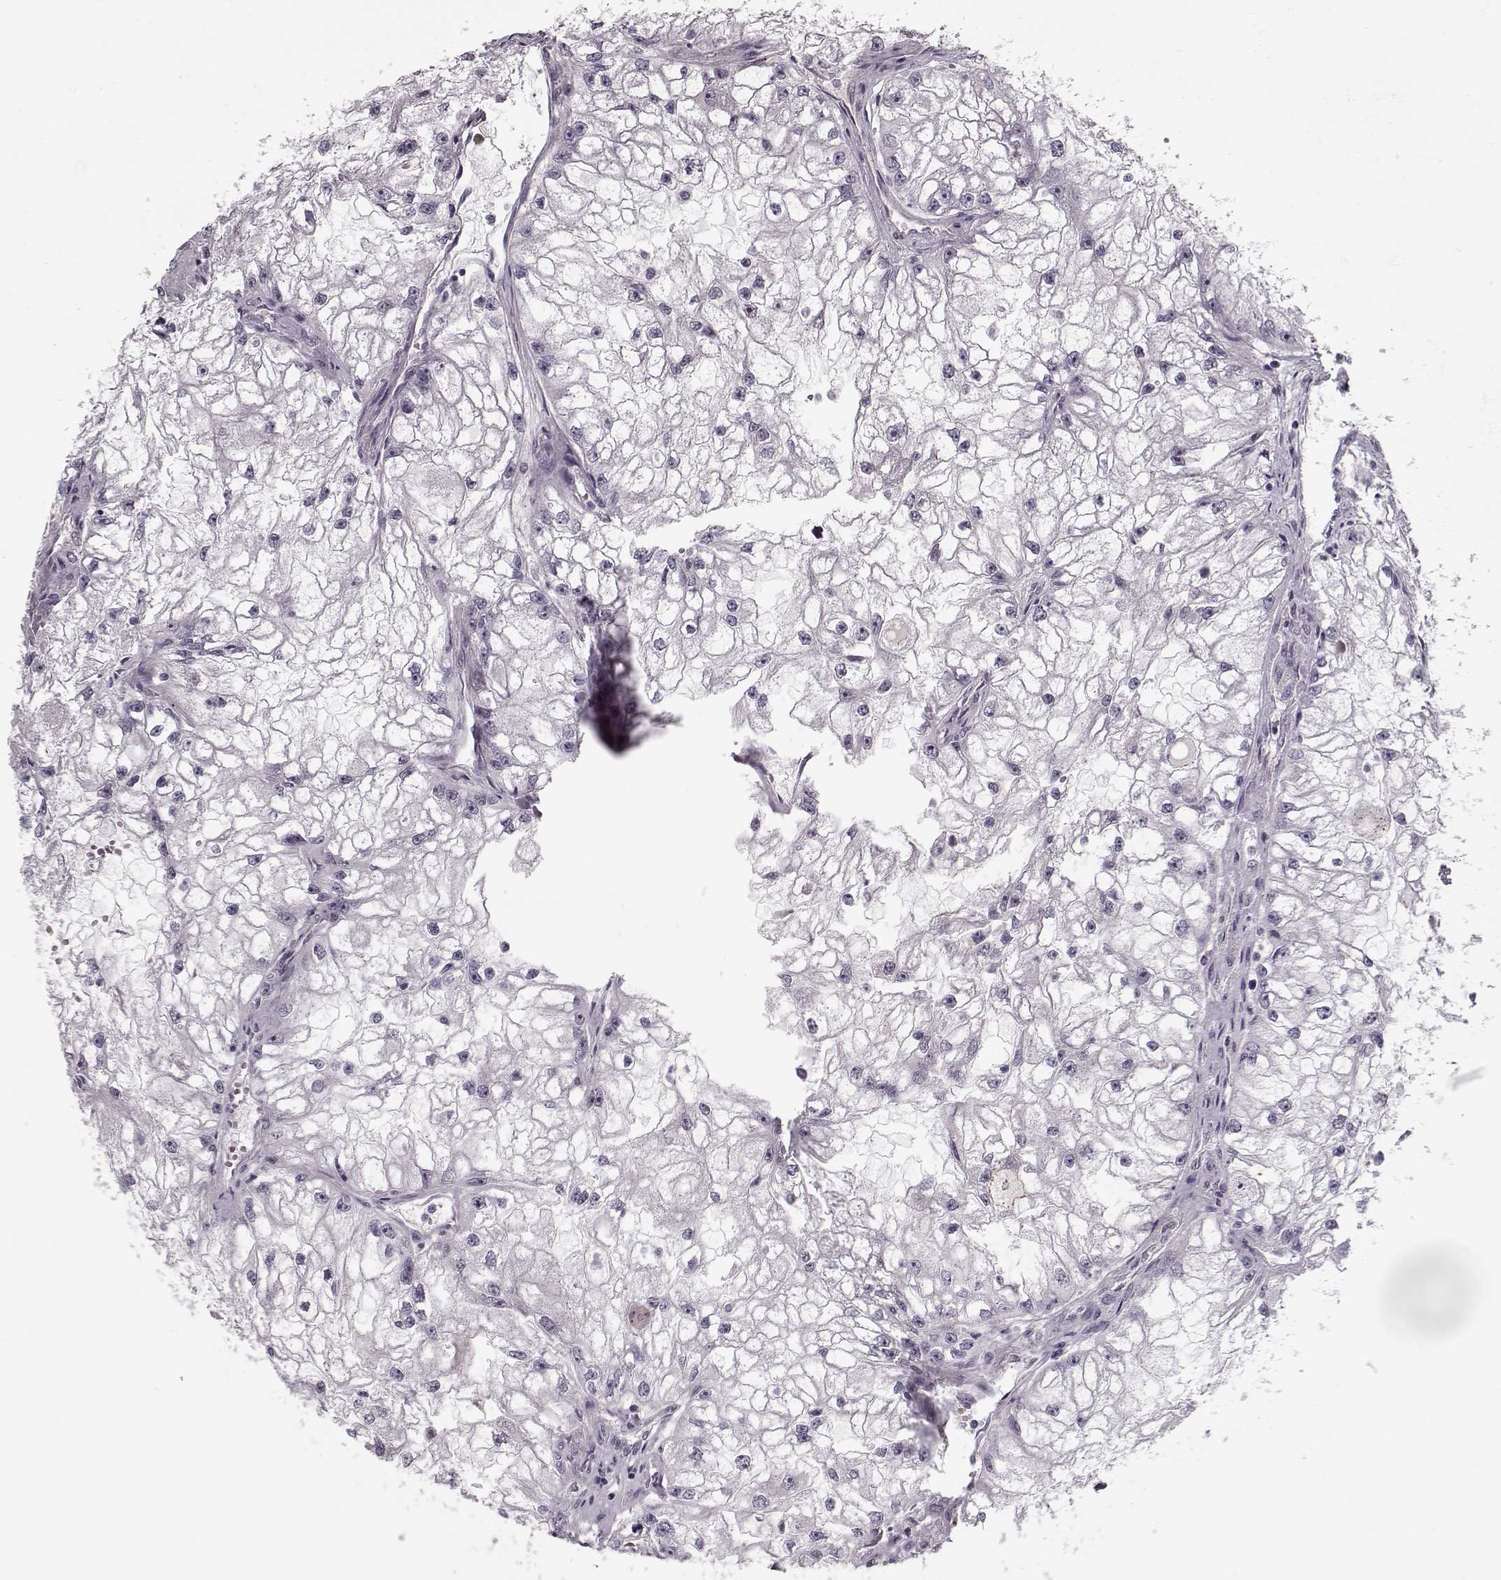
{"staining": {"intensity": "negative", "quantity": "none", "location": "none"}, "tissue": "renal cancer", "cell_type": "Tumor cells", "image_type": "cancer", "snomed": [{"axis": "morphology", "description": "Adenocarcinoma, NOS"}, {"axis": "topography", "description": "Kidney"}], "caption": "A photomicrograph of adenocarcinoma (renal) stained for a protein shows no brown staining in tumor cells. (DAB IHC, high magnification).", "gene": "DNAI3", "patient": {"sex": "male", "age": 59}}